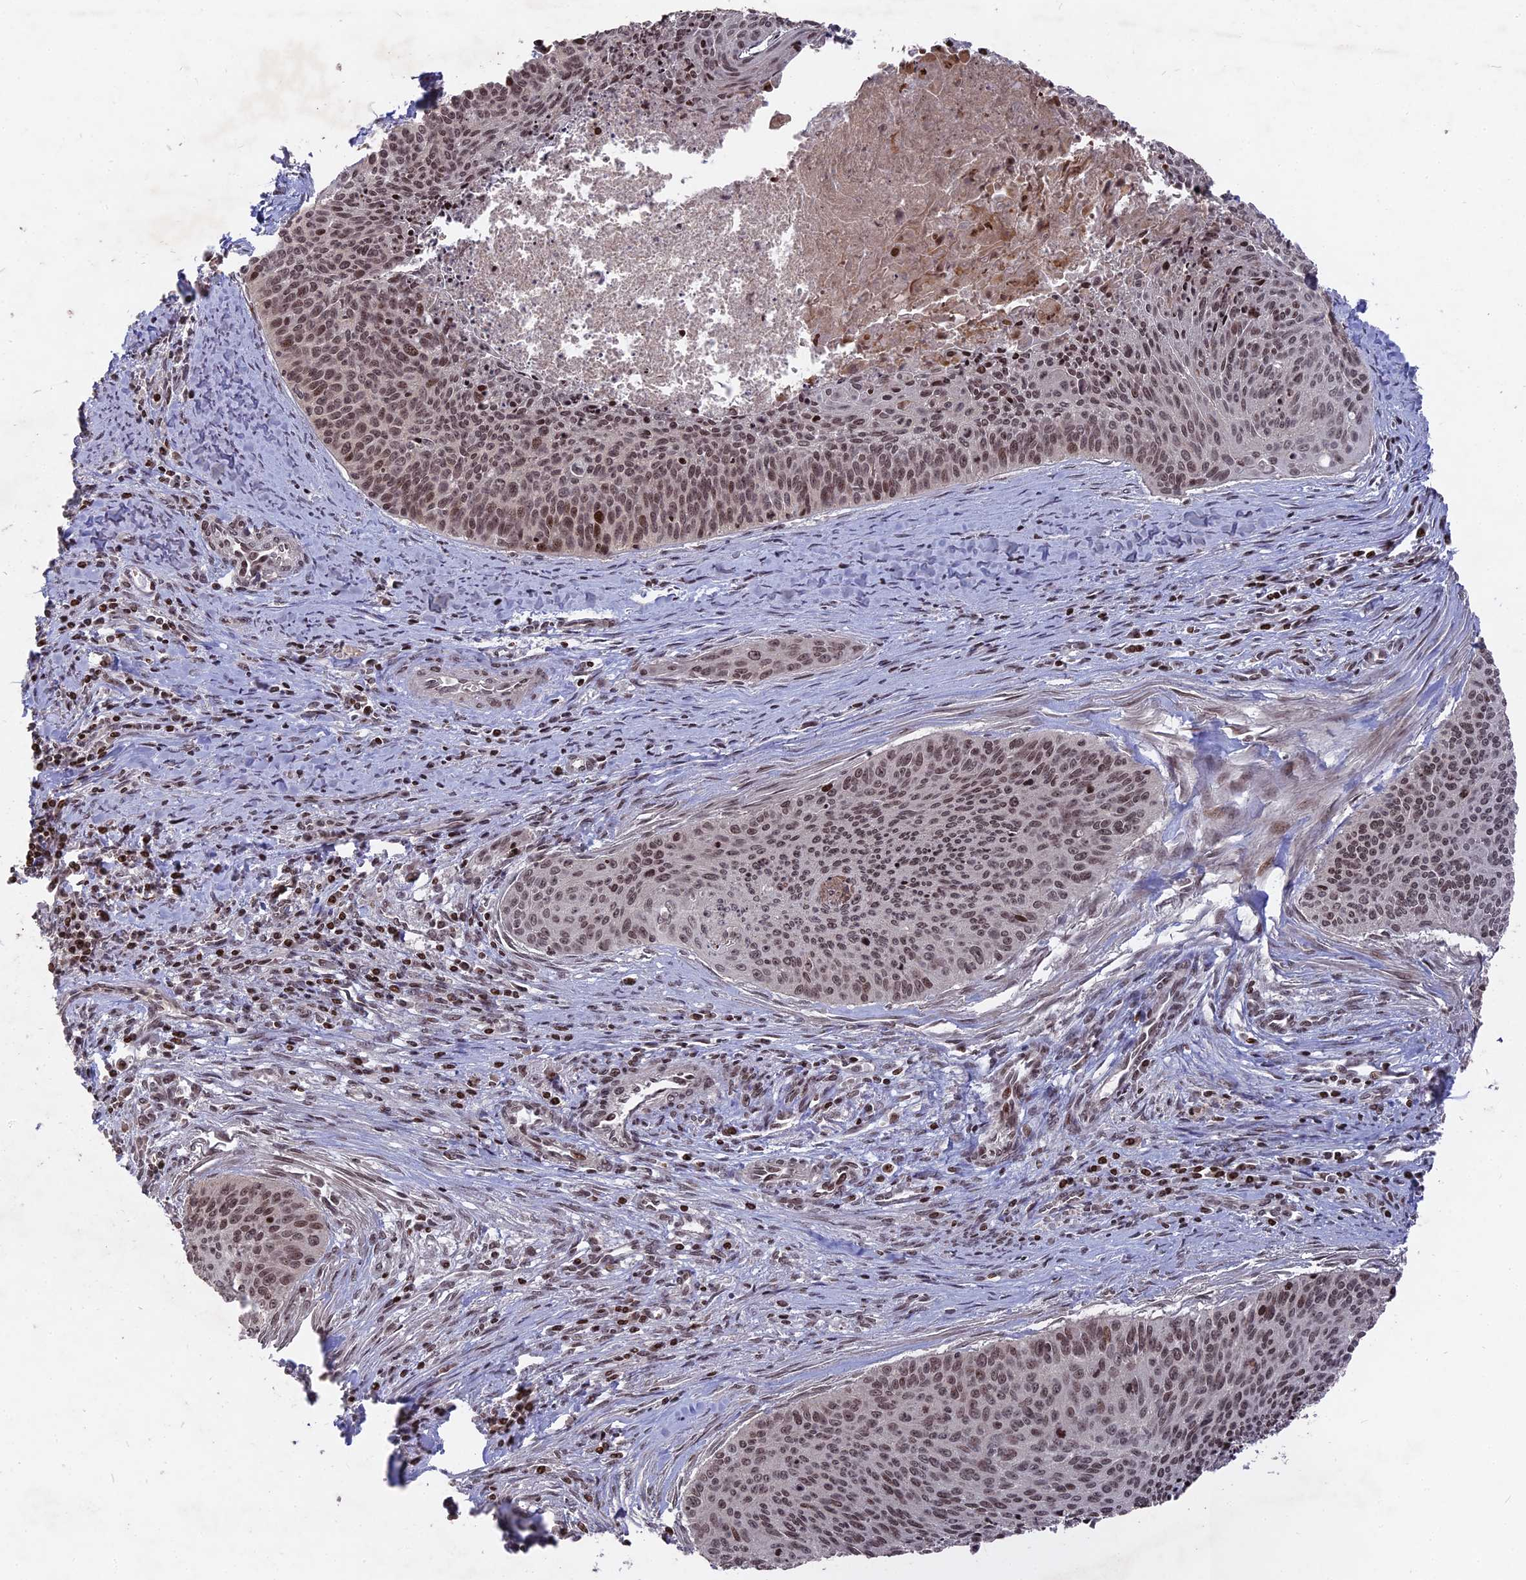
{"staining": {"intensity": "moderate", "quantity": "25%-75%", "location": "nuclear"}, "tissue": "cervical cancer", "cell_type": "Tumor cells", "image_type": "cancer", "snomed": [{"axis": "morphology", "description": "Squamous cell carcinoma, NOS"}, {"axis": "topography", "description": "Cervix"}], "caption": "Immunohistochemistry photomicrograph of cervical cancer (squamous cell carcinoma) stained for a protein (brown), which demonstrates medium levels of moderate nuclear staining in about 25%-75% of tumor cells.", "gene": "NR1H3", "patient": {"sex": "female", "age": 55}}